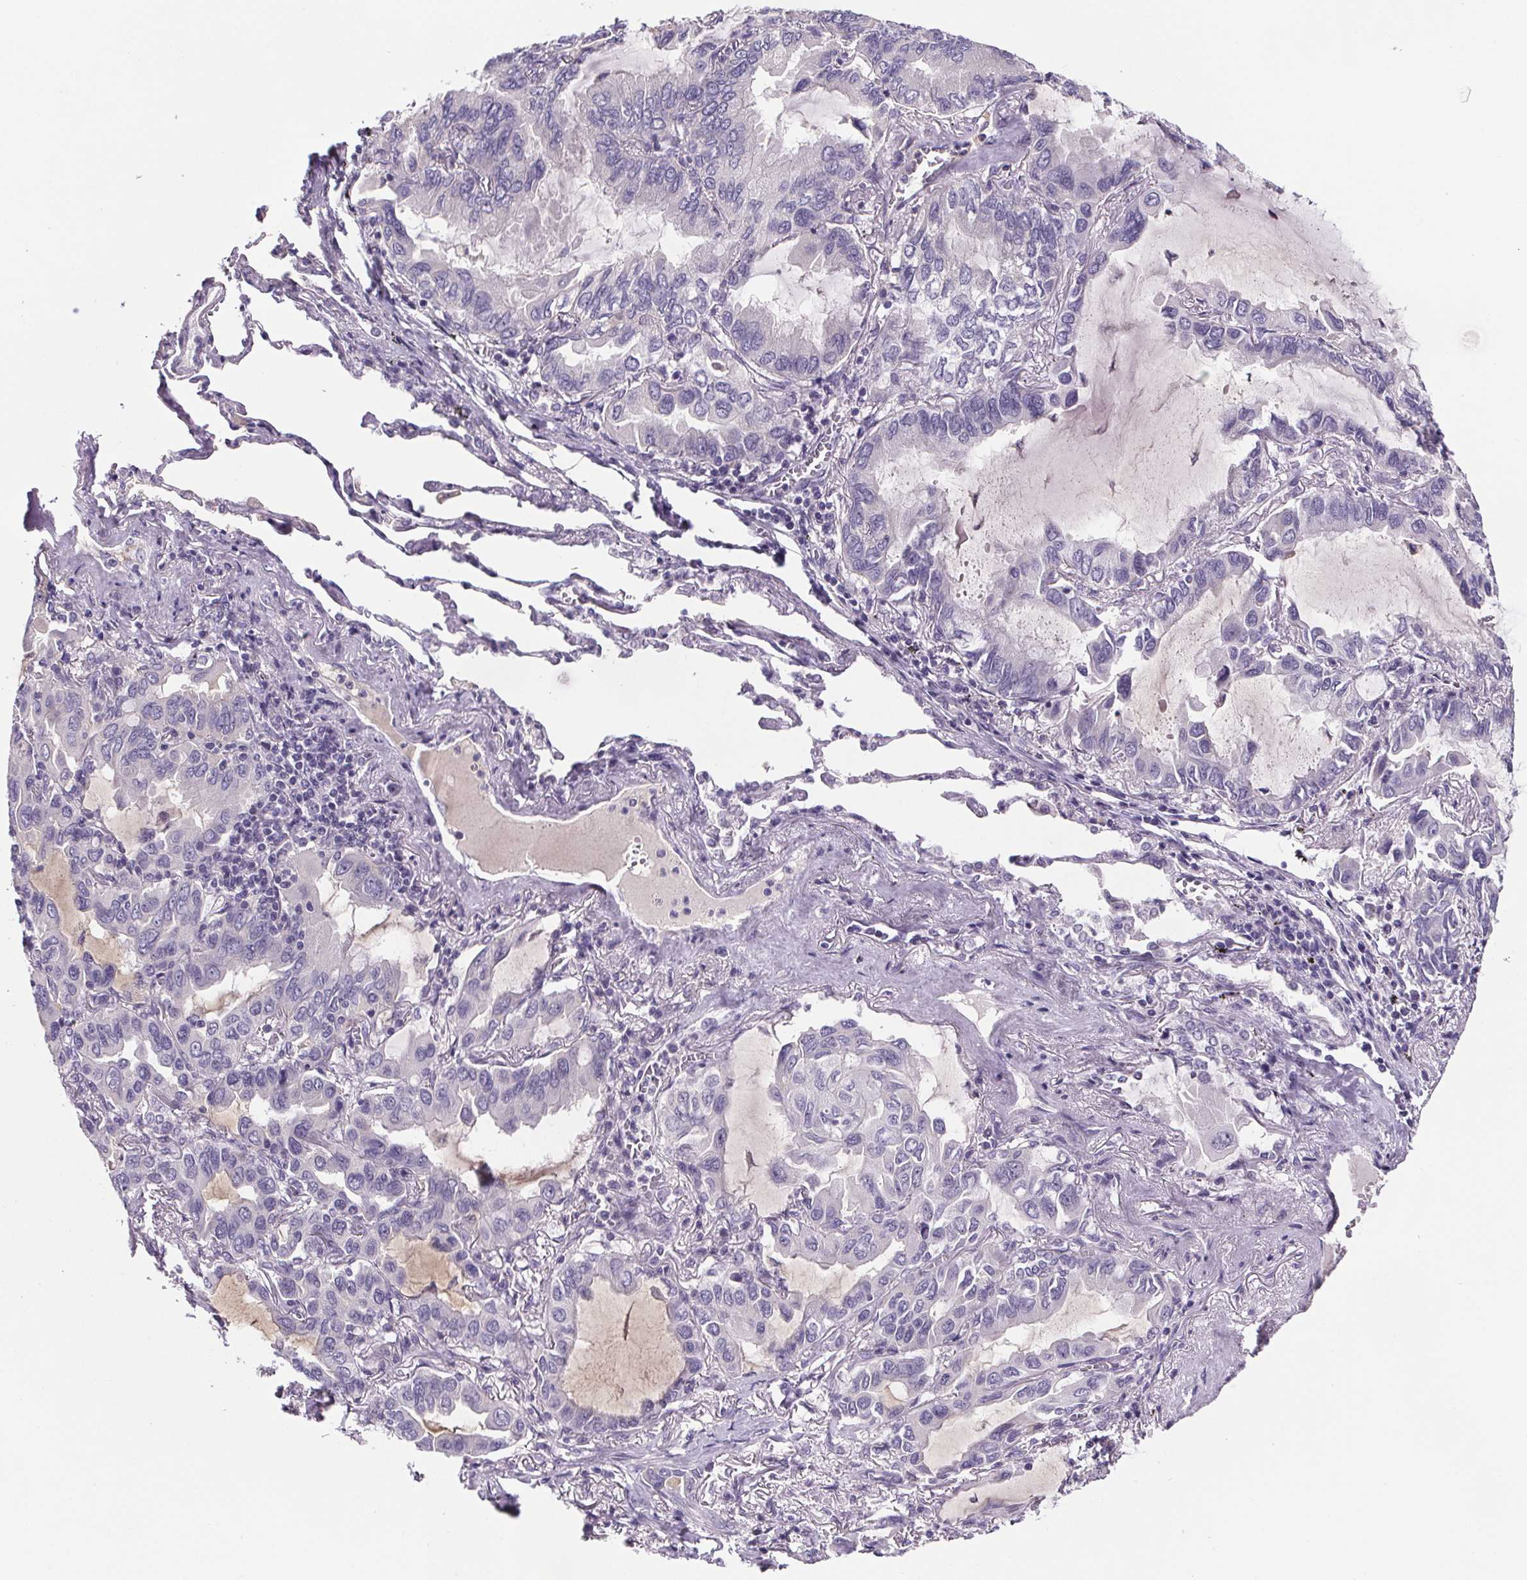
{"staining": {"intensity": "negative", "quantity": "none", "location": "none"}, "tissue": "lung cancer", "cell_type": "Tumor cells", "image_type": "cancer", "snomed": [{"axis": "morphology", "description": "Adenocarcinoma, NOS"}, {"axis": "topography", "description": "Lung"}], "caption": "DAB (3,3'-diaminobenzidine) immunohistochemical staining of lung adenocarcinoma displays no significant positivity in tumor cells.", "gene": "CUBN", "patient": {"sex": "male", "age": 64}}